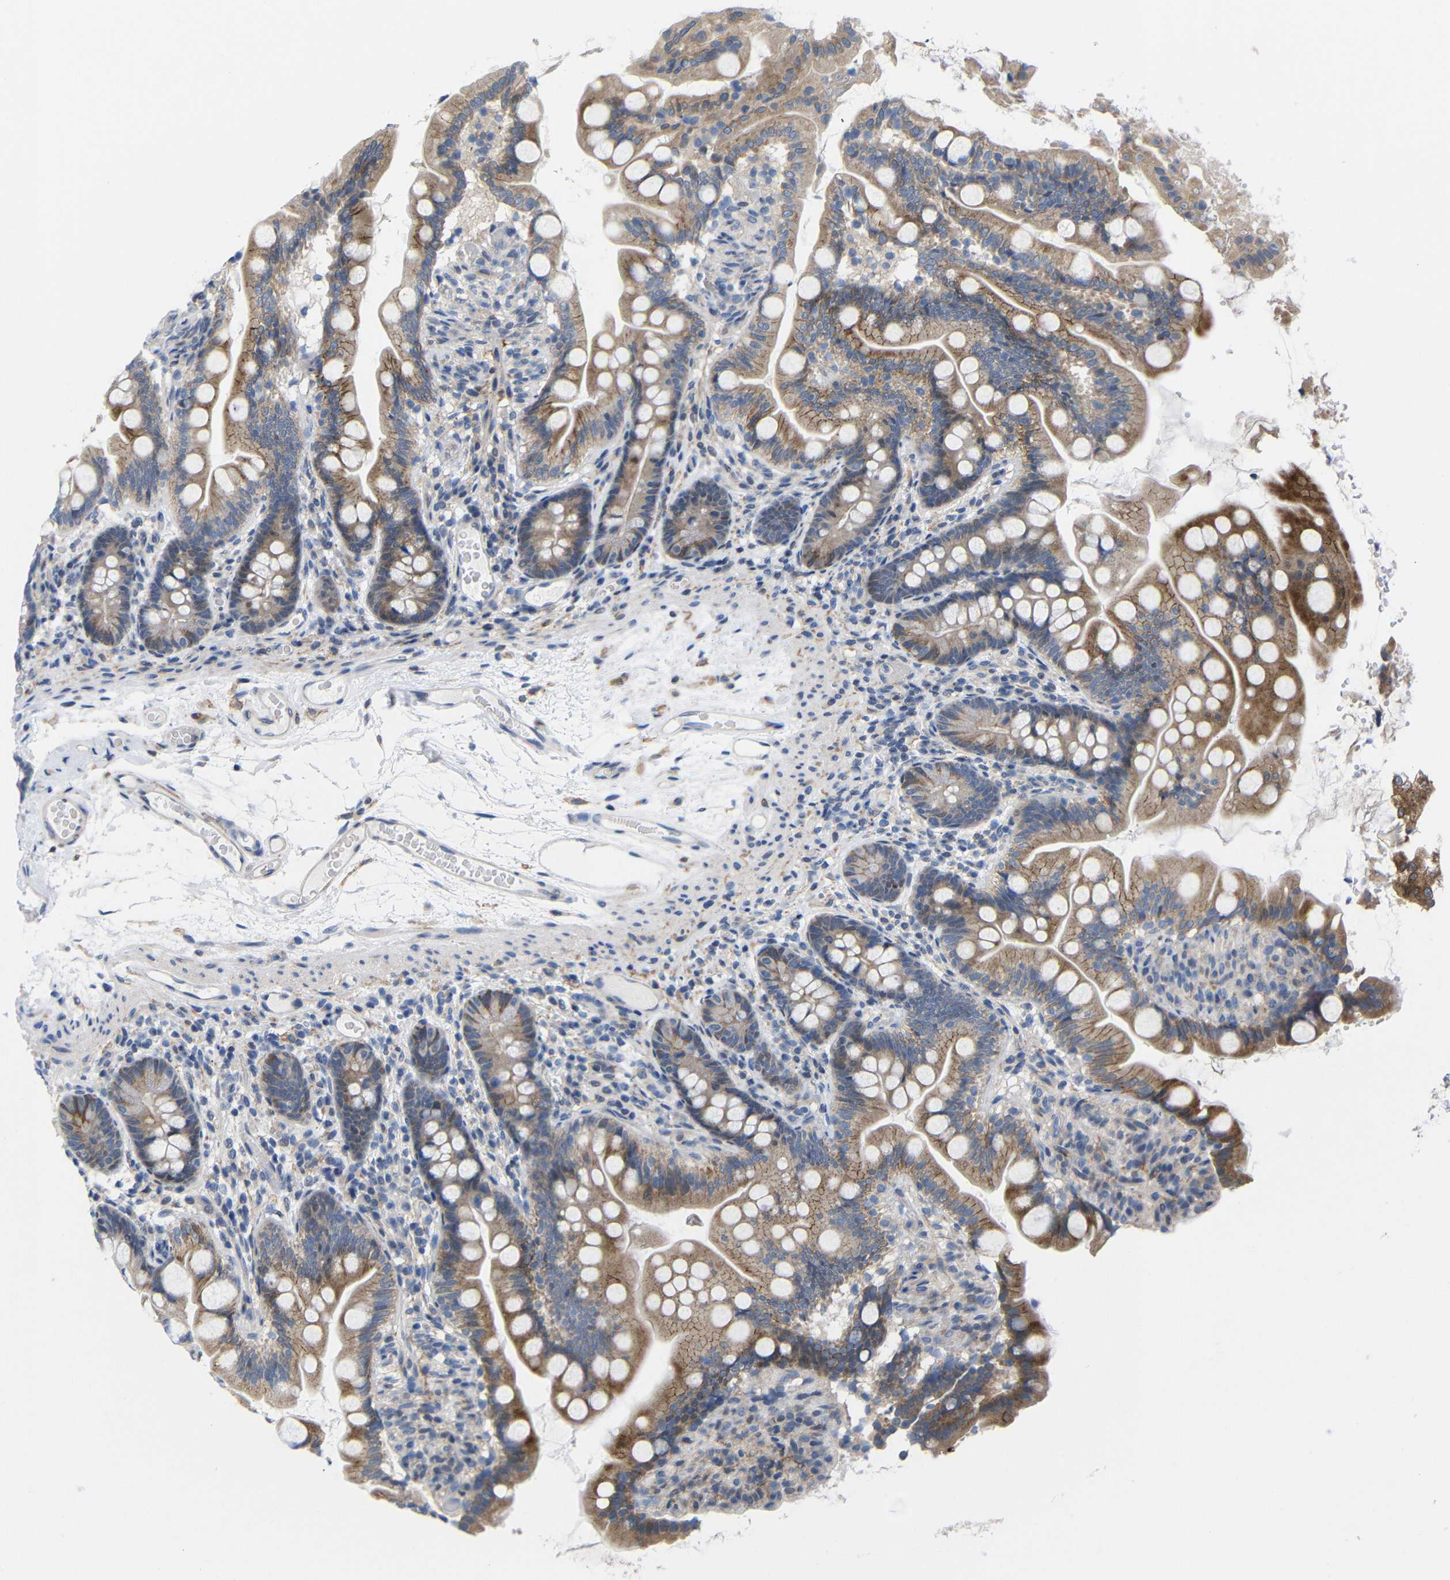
{"staining": {"intensity": "moderate", "quantity": ">75%", "location": "cytoplasmic/membranous"}, "tissue": "small intestine", "cell_type": "Glandular cells", "image_type": "normal", "snomed": [{"axis": "morphology", "description": "Normal tissue, NOS"}, {"axis": "topography", "description": "Small intestine"}], "caption": "A brown stain shows moderate cytoplasmic/membranous expression of a protein in glandular cells of benign small intestine. The staining was performed using DAB to visualize the protein expression in brown, while the nuclei were stained in blue with hematoxylin (Magnification: 20x).", "gene": "CMTM1", "patient": {"sex": "female", "age": 56}}